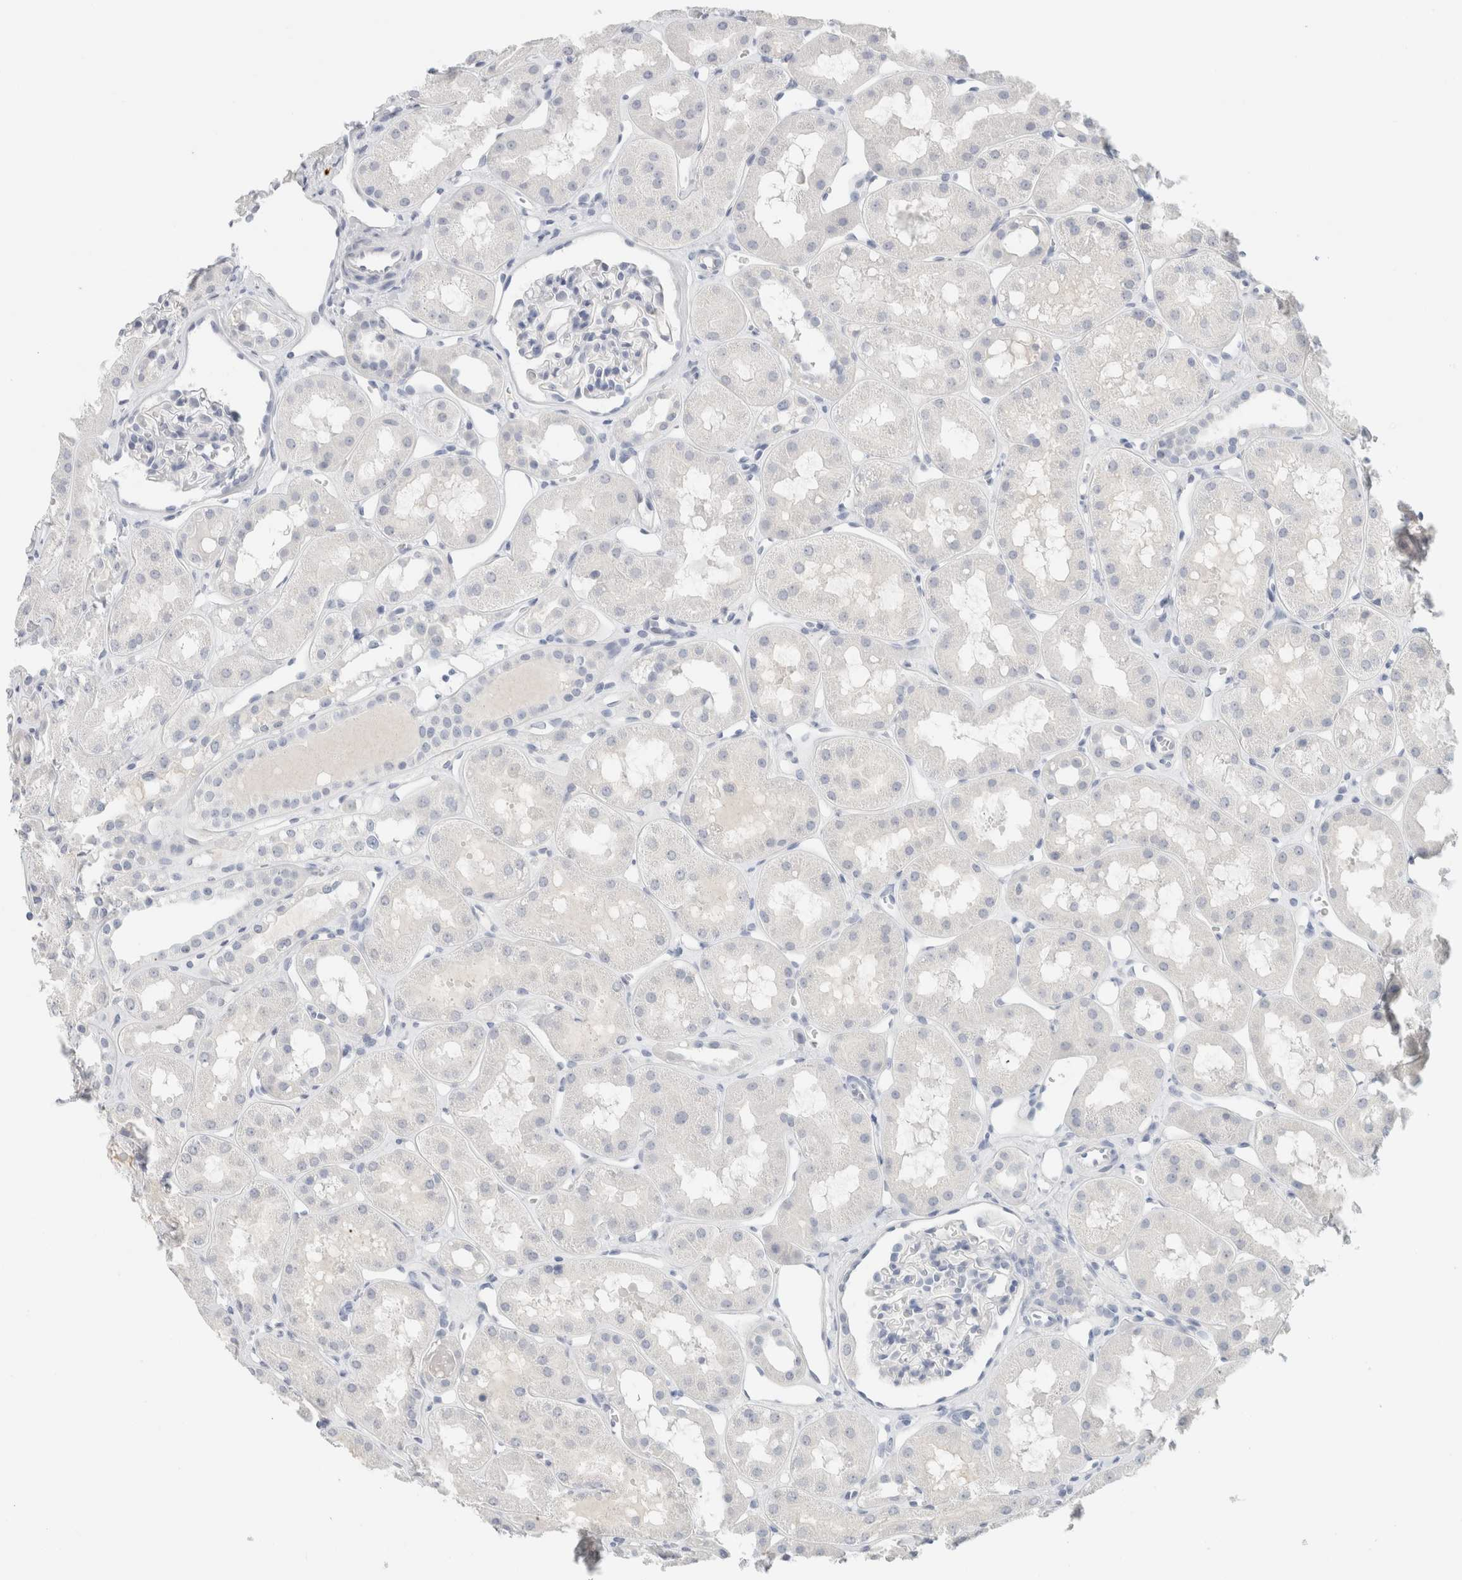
{"staining": {"intensity": "negative", "quantity": "none", "location": "none"}, "tissue": "kidney", "cell_type": "Cells in glomeruli", "image_type": "normal", "snomed": [{"axis": "morphology", "description": "Normal tissue, NOS"}, {"axis": "topography", "description": "Kidney"}], "caption": "Image shows no protein expression in cells in glomeruli of normal kidney. (Brightfield microscopy of DAB (3,3'-diaminobenzidine) immunohistochemistry at high magnification).", "gene": "IL6", "patient": {"sex": "male", "age": 16}}